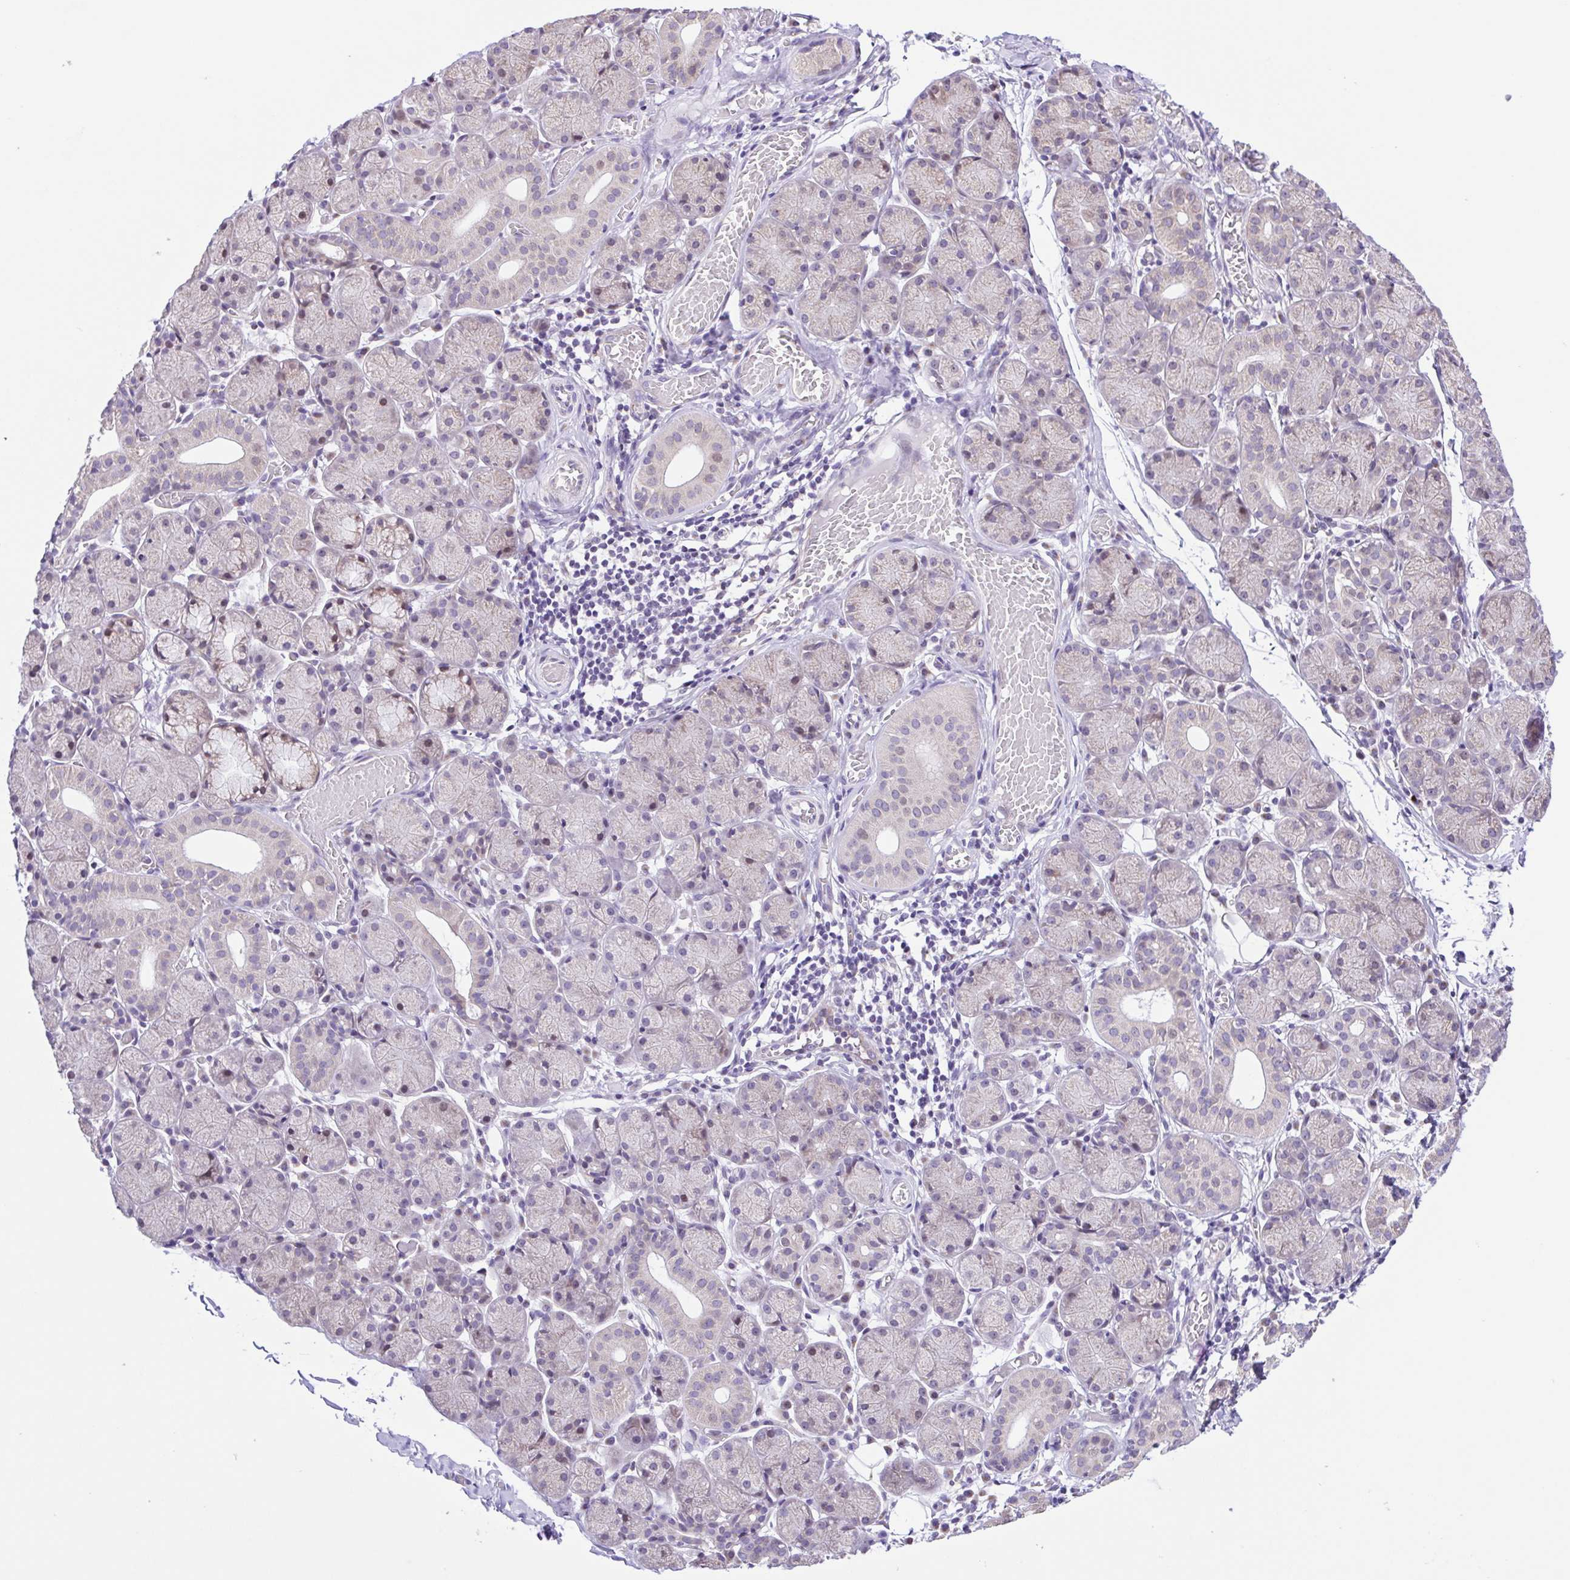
{"staining": {"intensity": "weak", "quantity": "<25%", "location": "cytoplasmic/membranous,nuclear"}, "tissue": "salivary gland", "cell_type": "Glandular cells", "image_type": "normal", "snomed": [{"axis": "morphology", "description": "Normal tissue, NOS"}, {"axis": "topography", "description": "Salivary gland"}], "caption": "An image of salivary gland stained for a protein exhibits no brown staining in glandular cells. Nuclei are stained in blue.", "gene": "ENSG00000286022", "patient": {"sex": "female", "age": 24}}